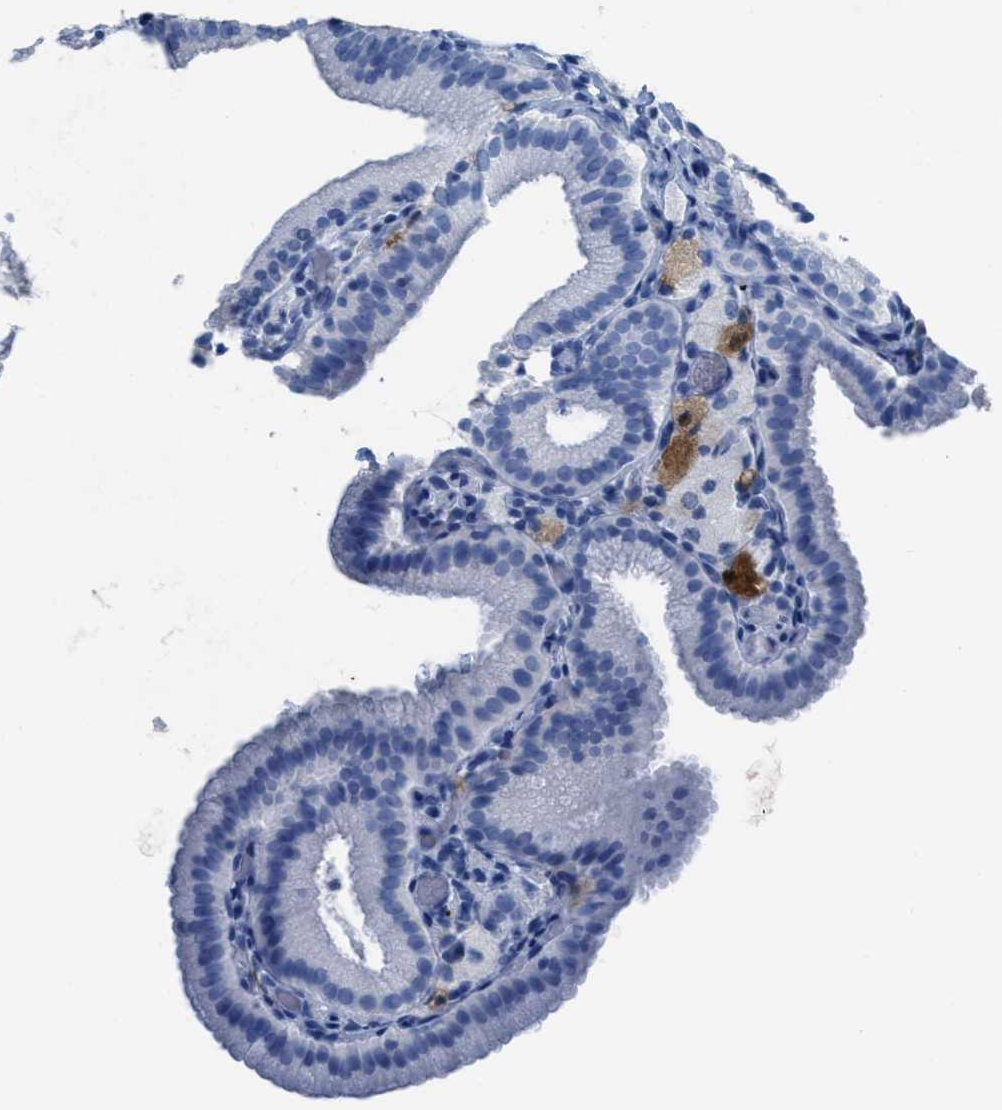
{"staining": {"intensity": "negative", "quantity": "none", "location": "none"}, "tissue": "gallbladder", "cell_type": "Glandular cells", "image_type": "normal", "snomed": [{"axis": "morphology", "description": "Normal tissue, NOS"}, {"axis": "topography", "description": "Gallbladder"}], "caption": "Histopathology image shows no protein staining in glandular cells of unremarkable gallbladder.", "gene": "CDKN2A", "patient": {"sex": "male", "age": 54}}